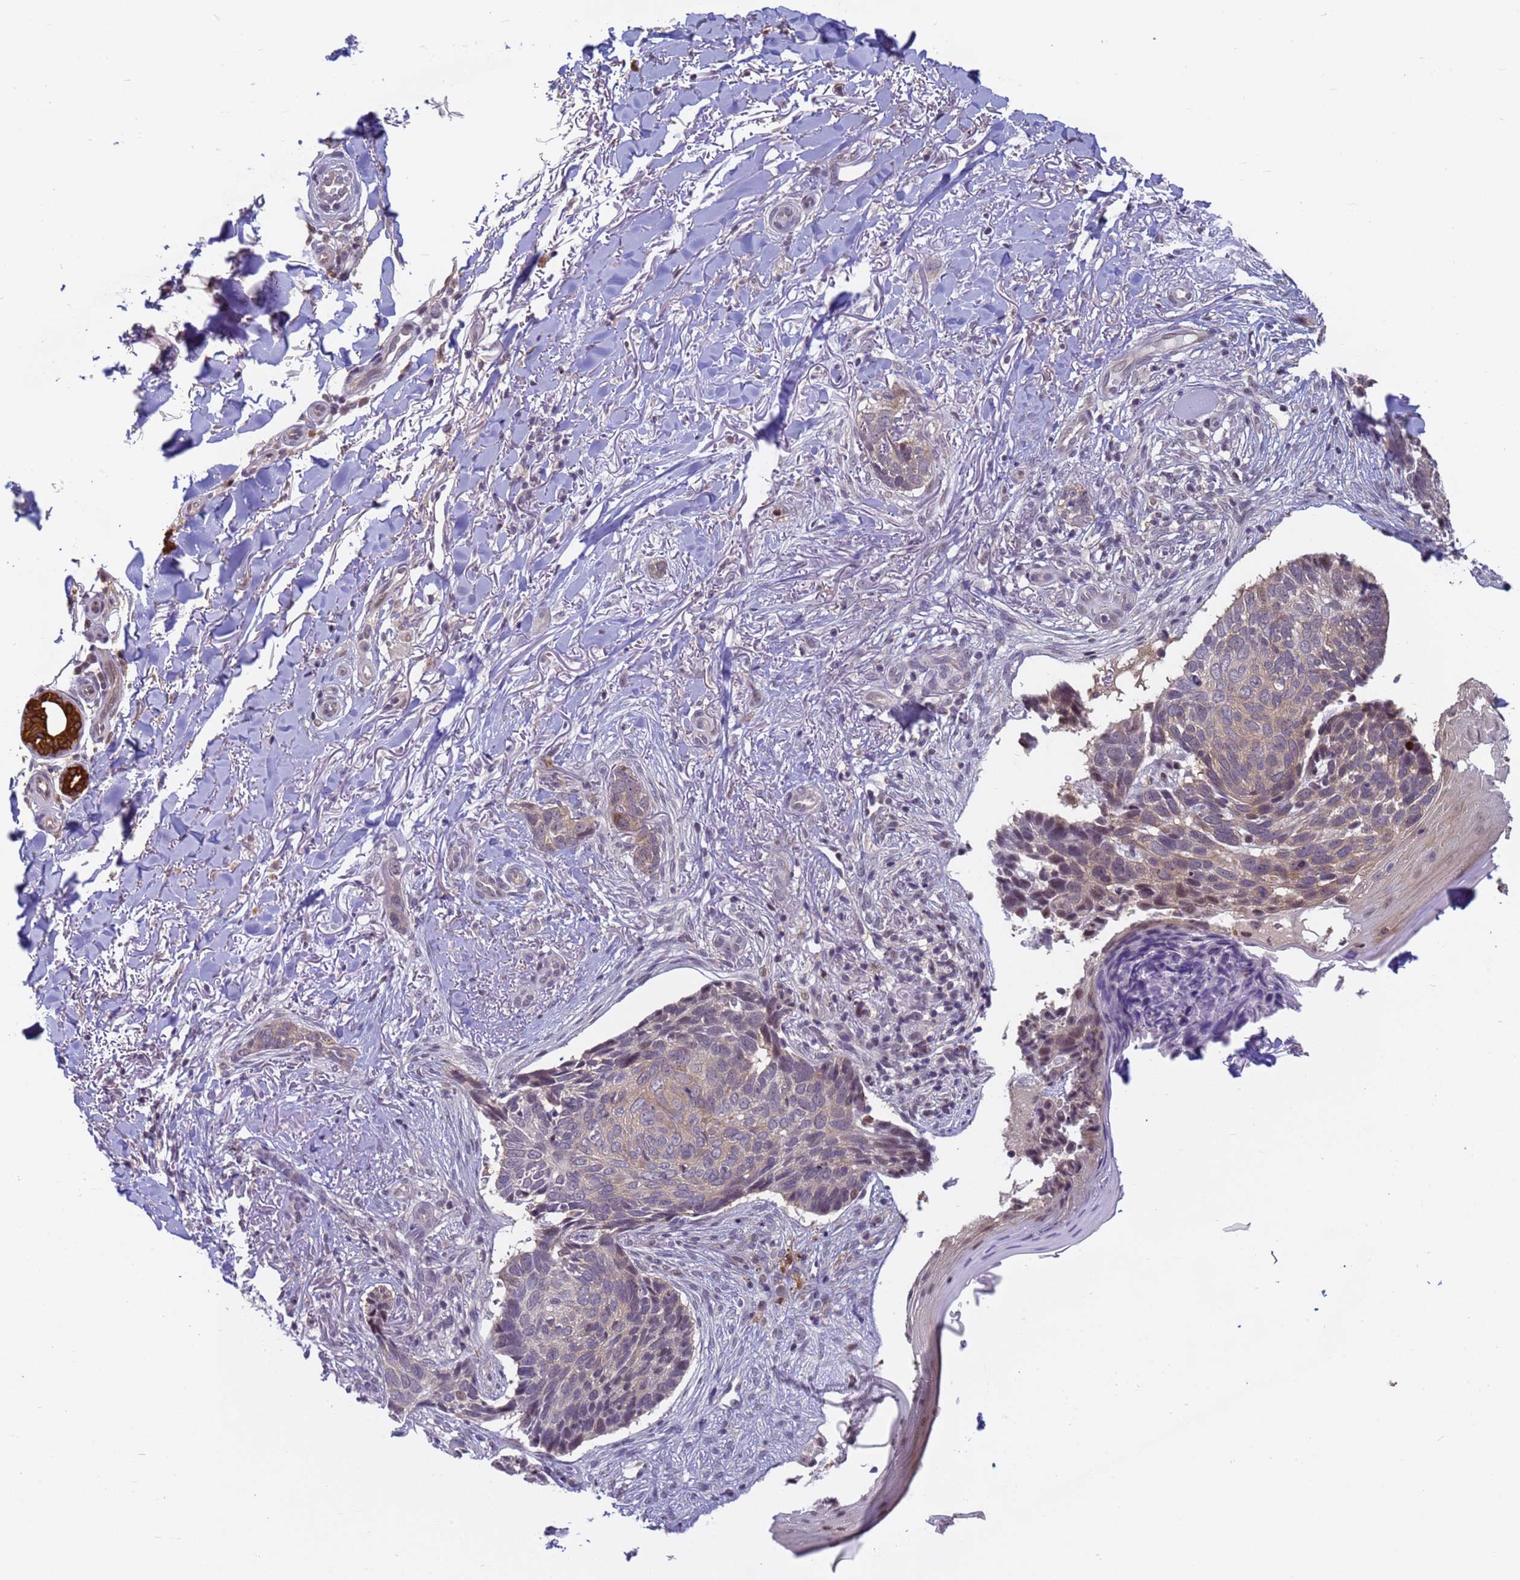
{"staining": {"intensity": "weak", "quantity": "<25%", "location": "cytoplasmic/membranous"}, "tissue": "skin cancer", "cell_type": "Tumor cells", "image_type": "cancer", "snomed": [{"axis": "morphology", "description": "Normal tissue, NOS"}, {"axis": "morphology", "description": "Basal cell carcinoma"}, {"axis": "topography", "description": "Skin"}], "caption": "An immunohistochemistry (IHC) histopathology image of basal cell carcinoma (skin) is shown. There is no staining in tumor cells of basal cell carcinoma (skin).", "gene": "VWA3A", "patient": {"sex": "female", "age": 67}}